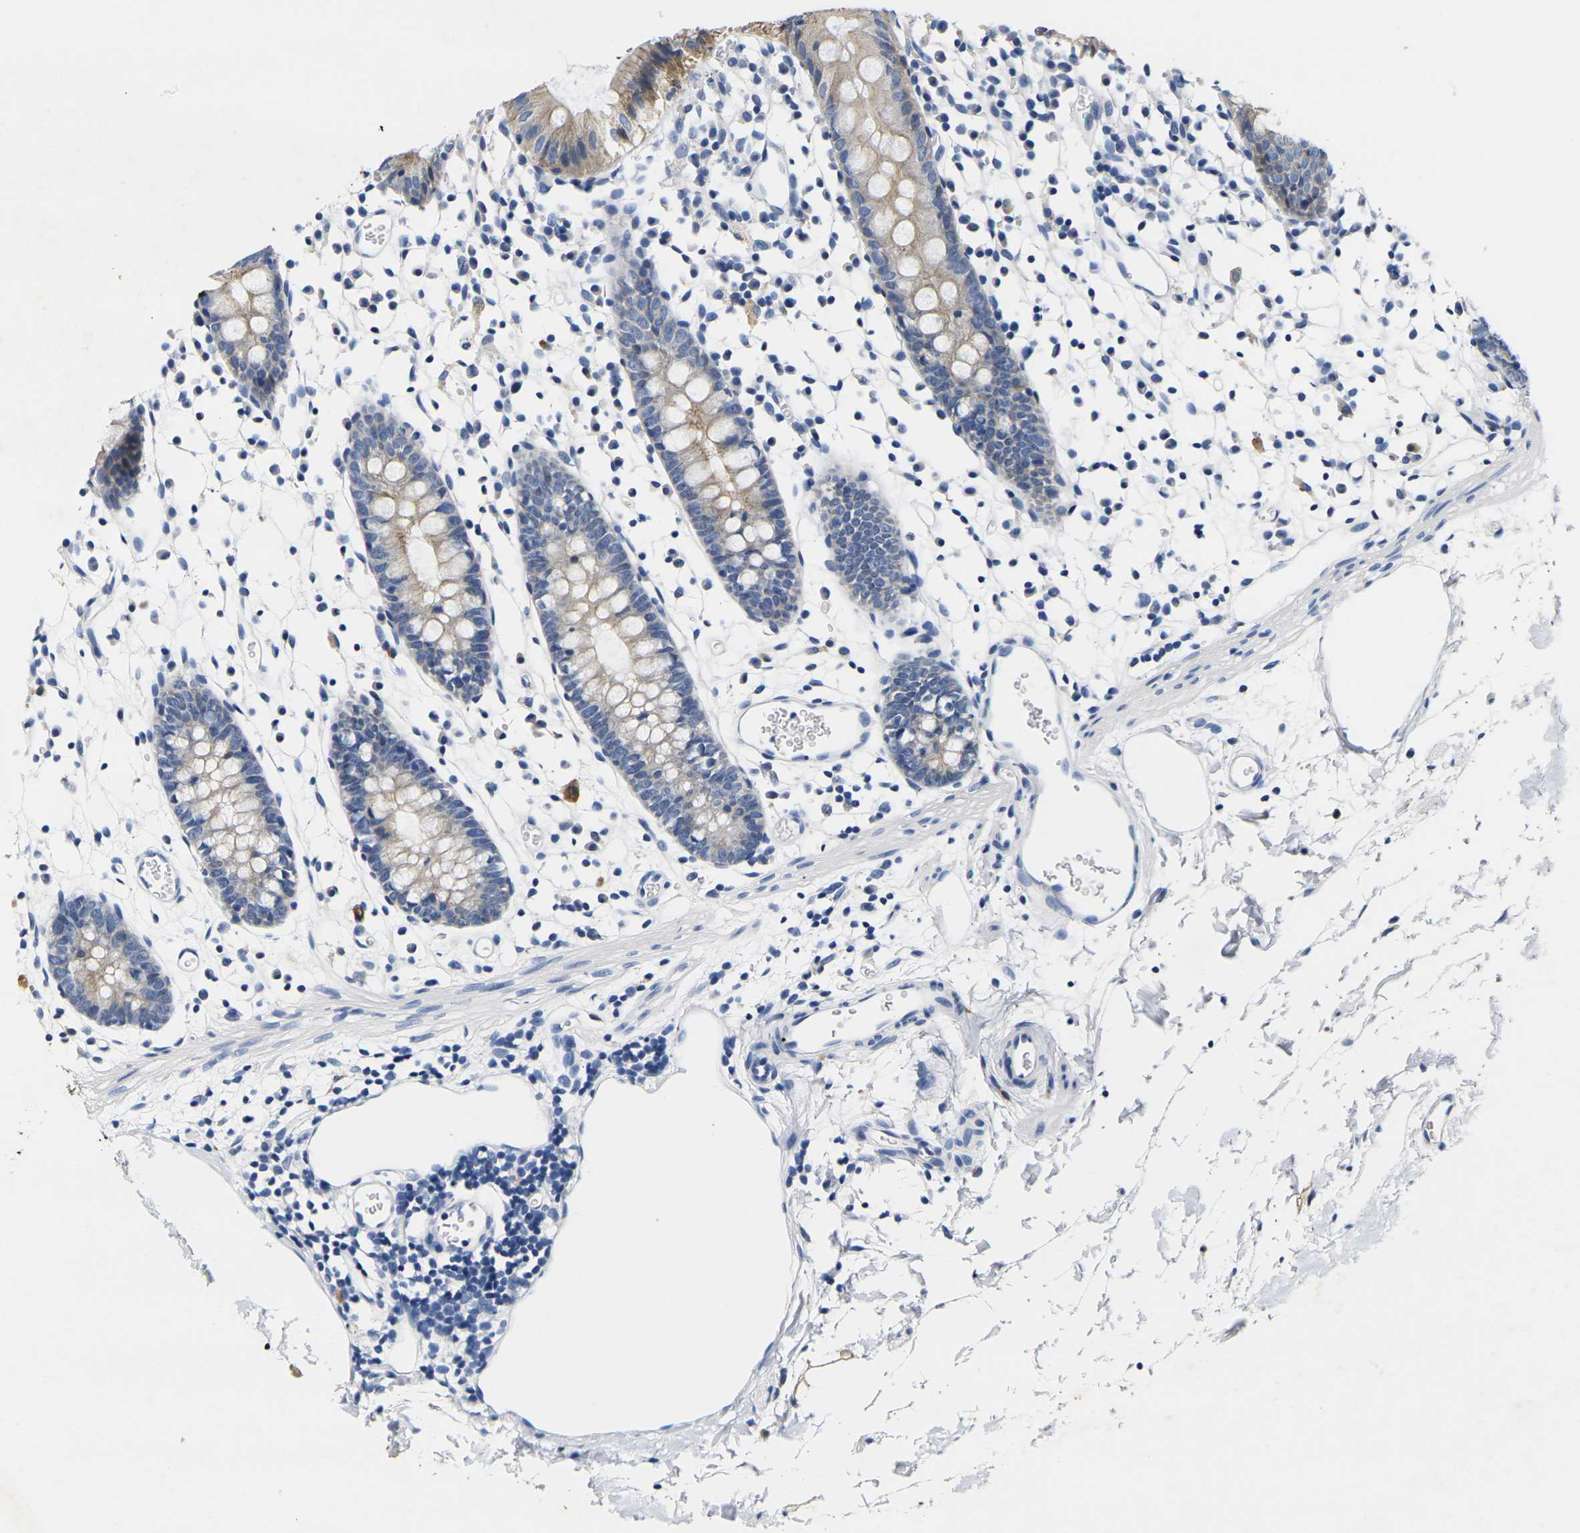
{"staining": {"intensity": "negative", "quantity": "none", "location": "none"}, "tissue": "colon", "cell_type": "Endothelial cells", "image_type": "normal", "snomed": [{"axis": "morphology", "description": "Normal tissue, NOS"}, {"axis": "topography", "description": "Colon"}], "caption": "There is no significant staining in endothelial cells of colon. The staining is performed using DAB brown chromogen with nuclei counter-stained in using hematoxylin.", "gene": "NOCT", "patient": {"sex": "male", "age": 14}}